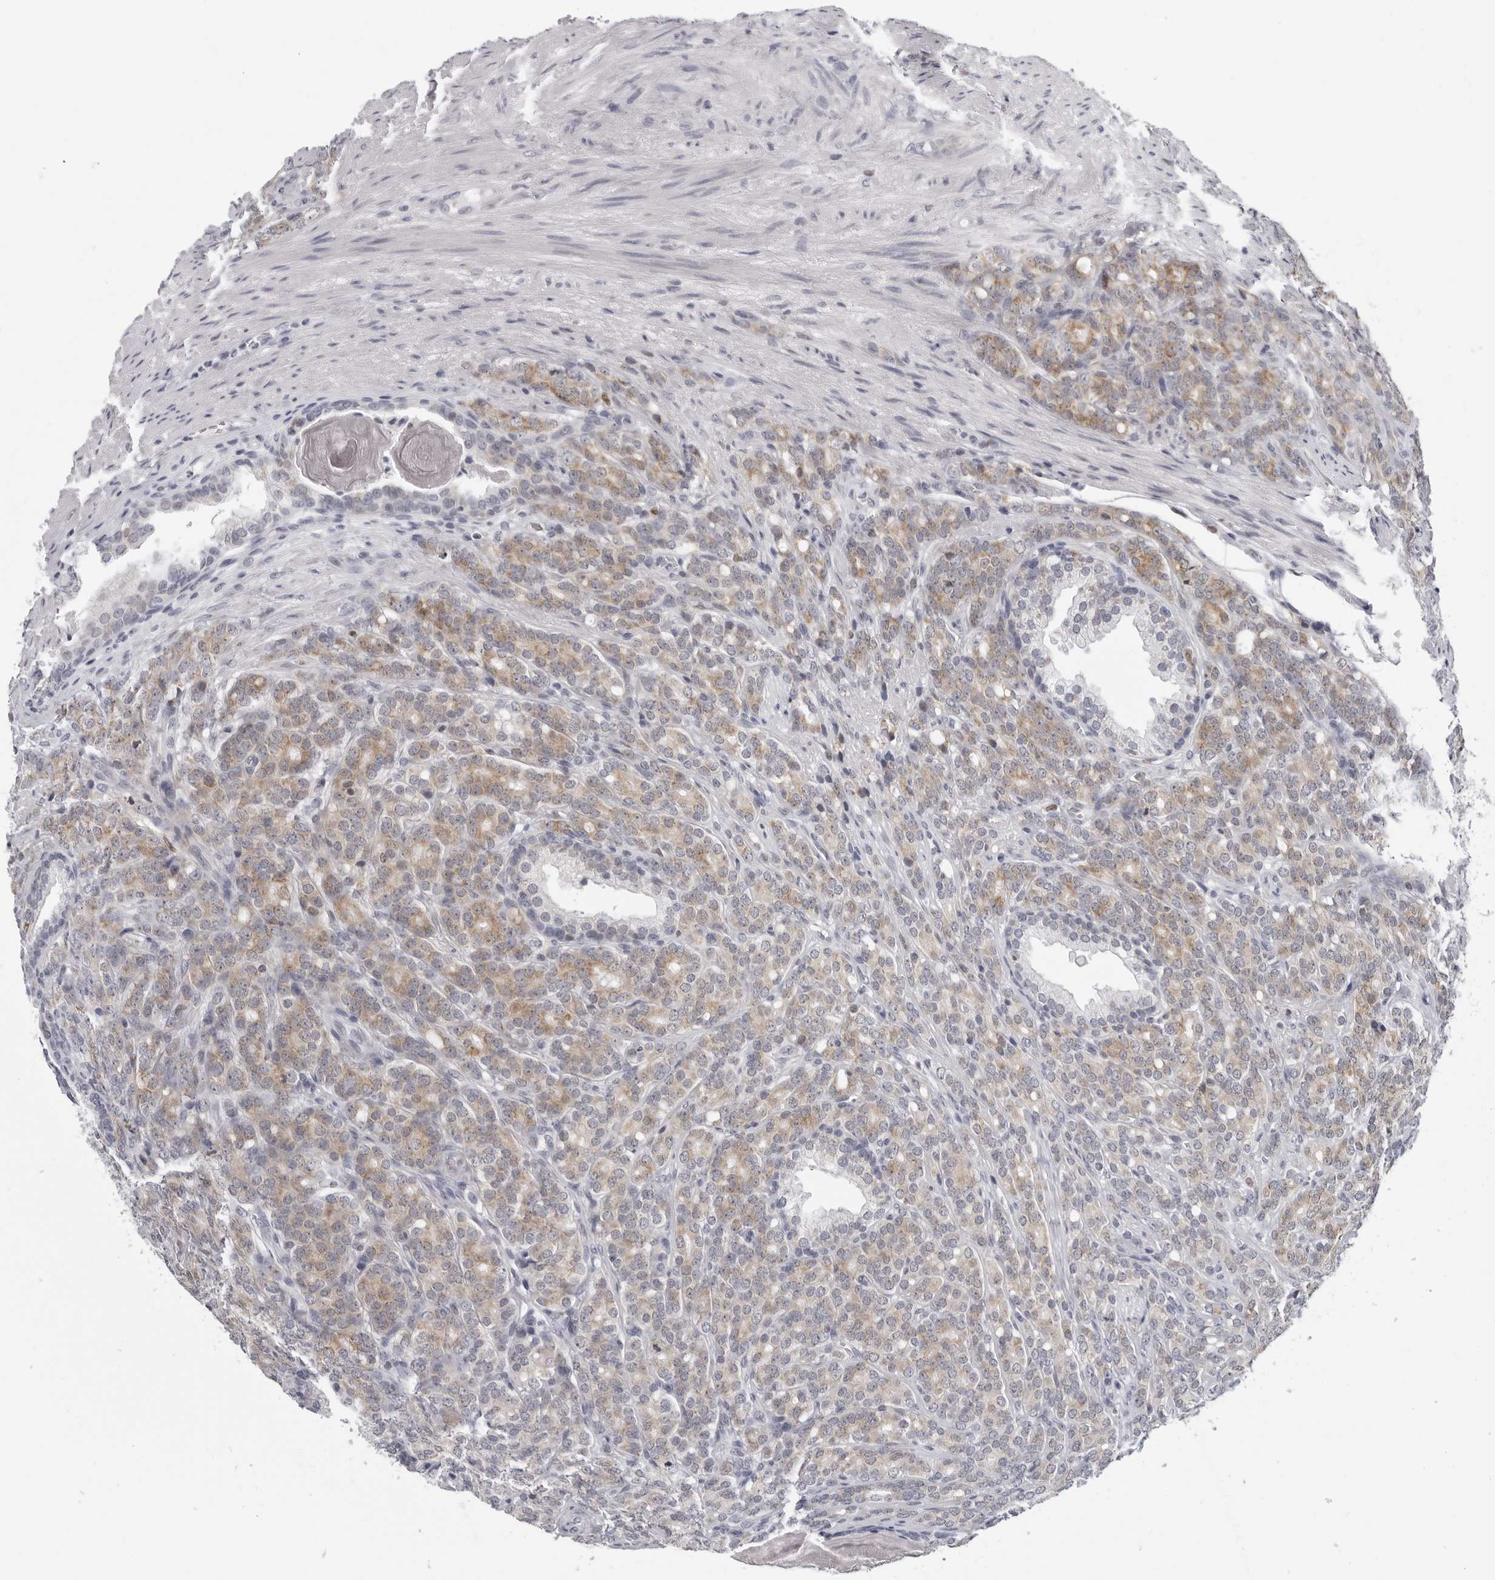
{"staining": {"intensity": "weak", "quantity": "25%-75%", "location": "cytoplasmic/membranous"}, "tissue": "prostate cancer", "cell_type": "Tumor cells", "image_type": "cancer", "snomed": [{"axis": "morphology", "description": "Adenocarcinoma, High grade"}, {"axis": "topography", "description": "Prostate"}], "caption": "Prostate cancer was stained to show a protein in brown. There is low levels of weak cytoplasmic/membranous expression in about 25%-75% of tumor cells.", "gene": "CPT2", "patient": {"sex": "male", "age": 62}}